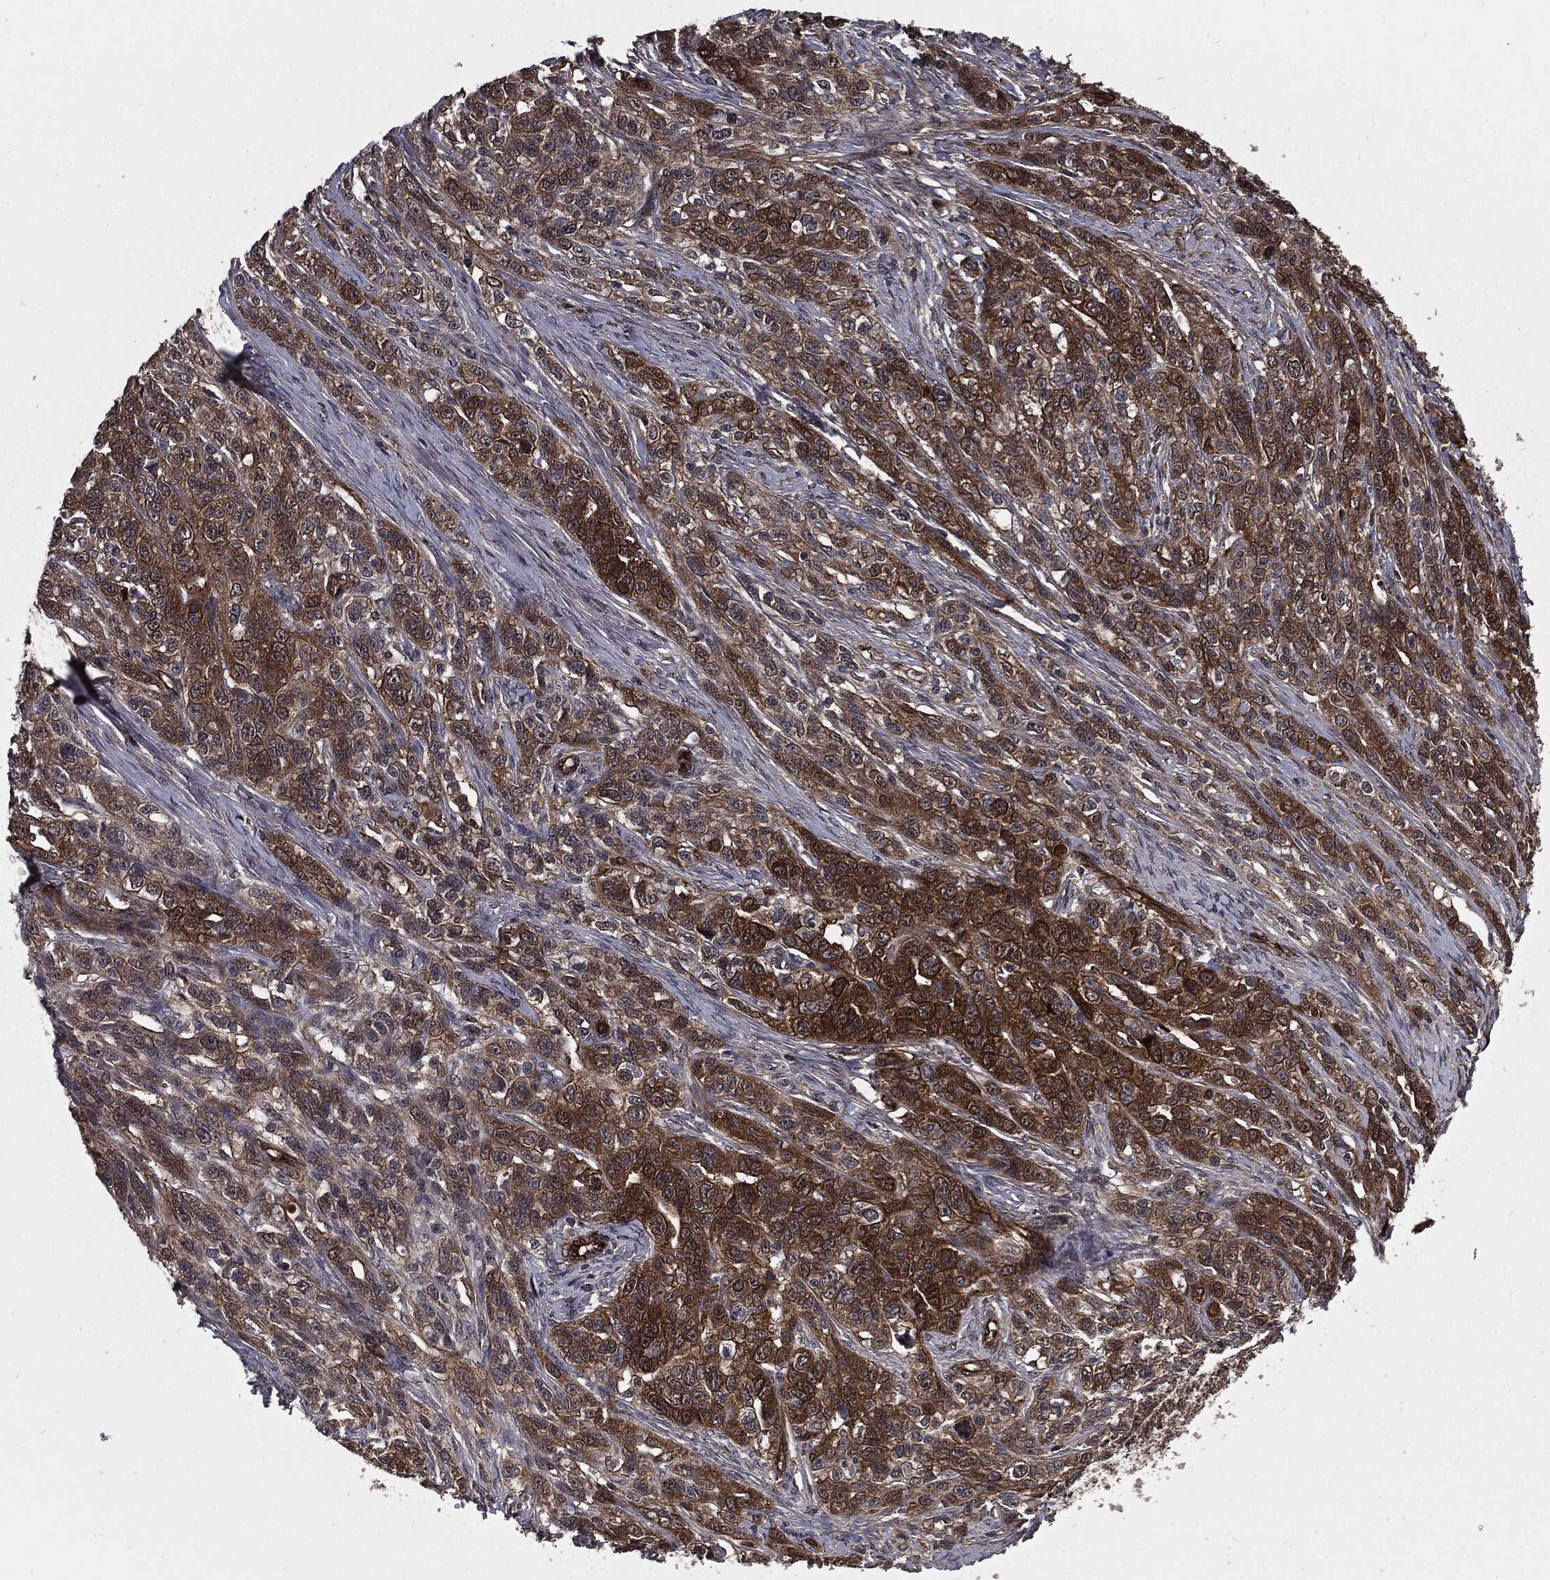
{"staining": {"intensity": "strong", "quantity": "<25%", "location": "cytoplasmic/membranous"}, "tissue": "ovarian cancer", "cell_type": "Tumor cells", "image_type": "cancer", "snomed": [{"axis": "morphology", "description": "Cystadenocarcinoma, serous, NOS"}, {"axis": "topography", "description": "Ovary"}], "caption": "Protein staining exhibits strong cytoplasmic/membranous staining in about <25% of tumor cells in serous cystadenocarcinoma (ovarian). (DAB (3,3'-diaminobenzidine) = brown stain, brightfield microscopy at high magnification).", "gene": "PTPA", "patient": {"sex": "female", "age": 71}}